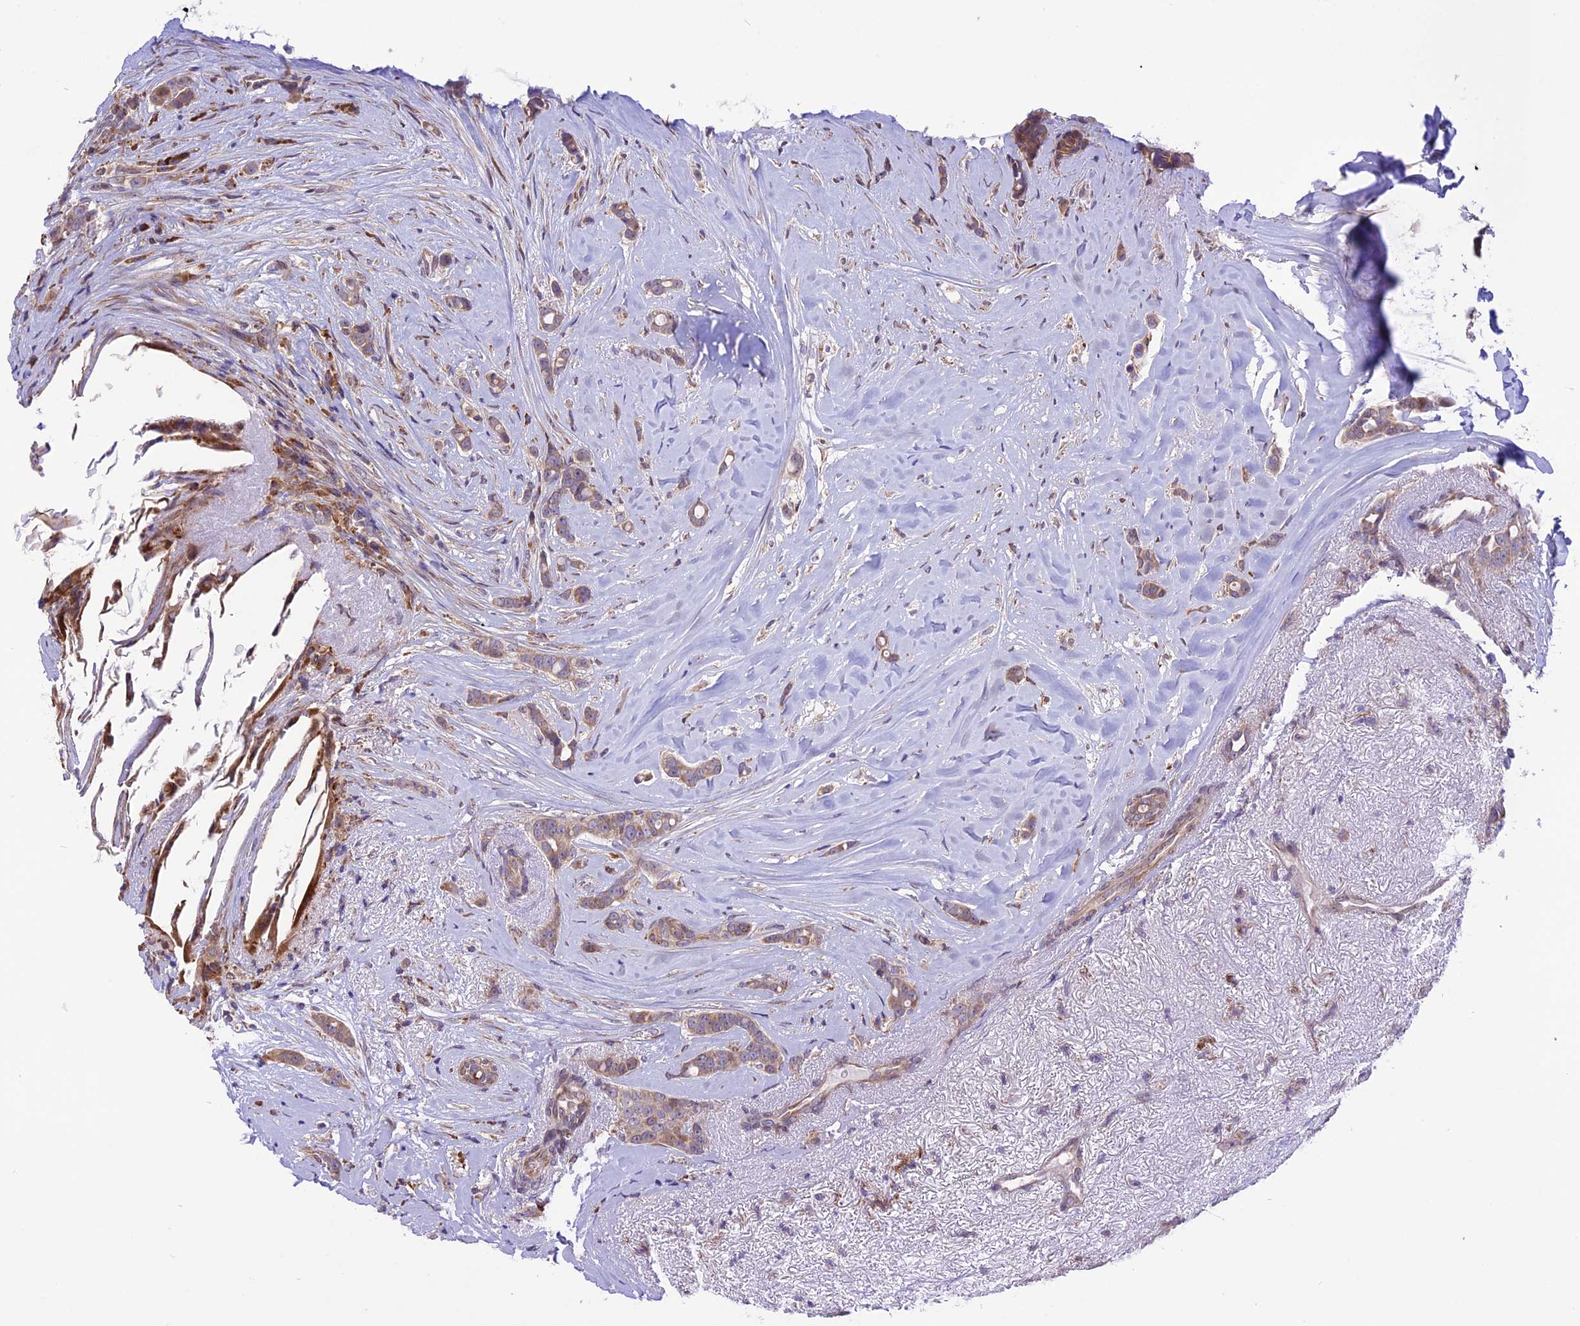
{"staining": {"intensity": "weak", "quantity": "25%-75%", "location": "cytoplasmic/membranous"}, "tissue": "breast cancer", "cell_type": "Tumor cells", "image_type": "cancer", "snomed": [{"axis": "morphology", "description": "Lobular carcinoma"}, {"axis": "topography", "description": "Breast"}], "caption": "Lobular carcinoma (breast) stained with IHC shows weak cytoplasmic/membranous positivity in about 25%-75% of tumor cells.", "gene": "ARMCX6", "patient": {"sex": "female", "age": 51}}